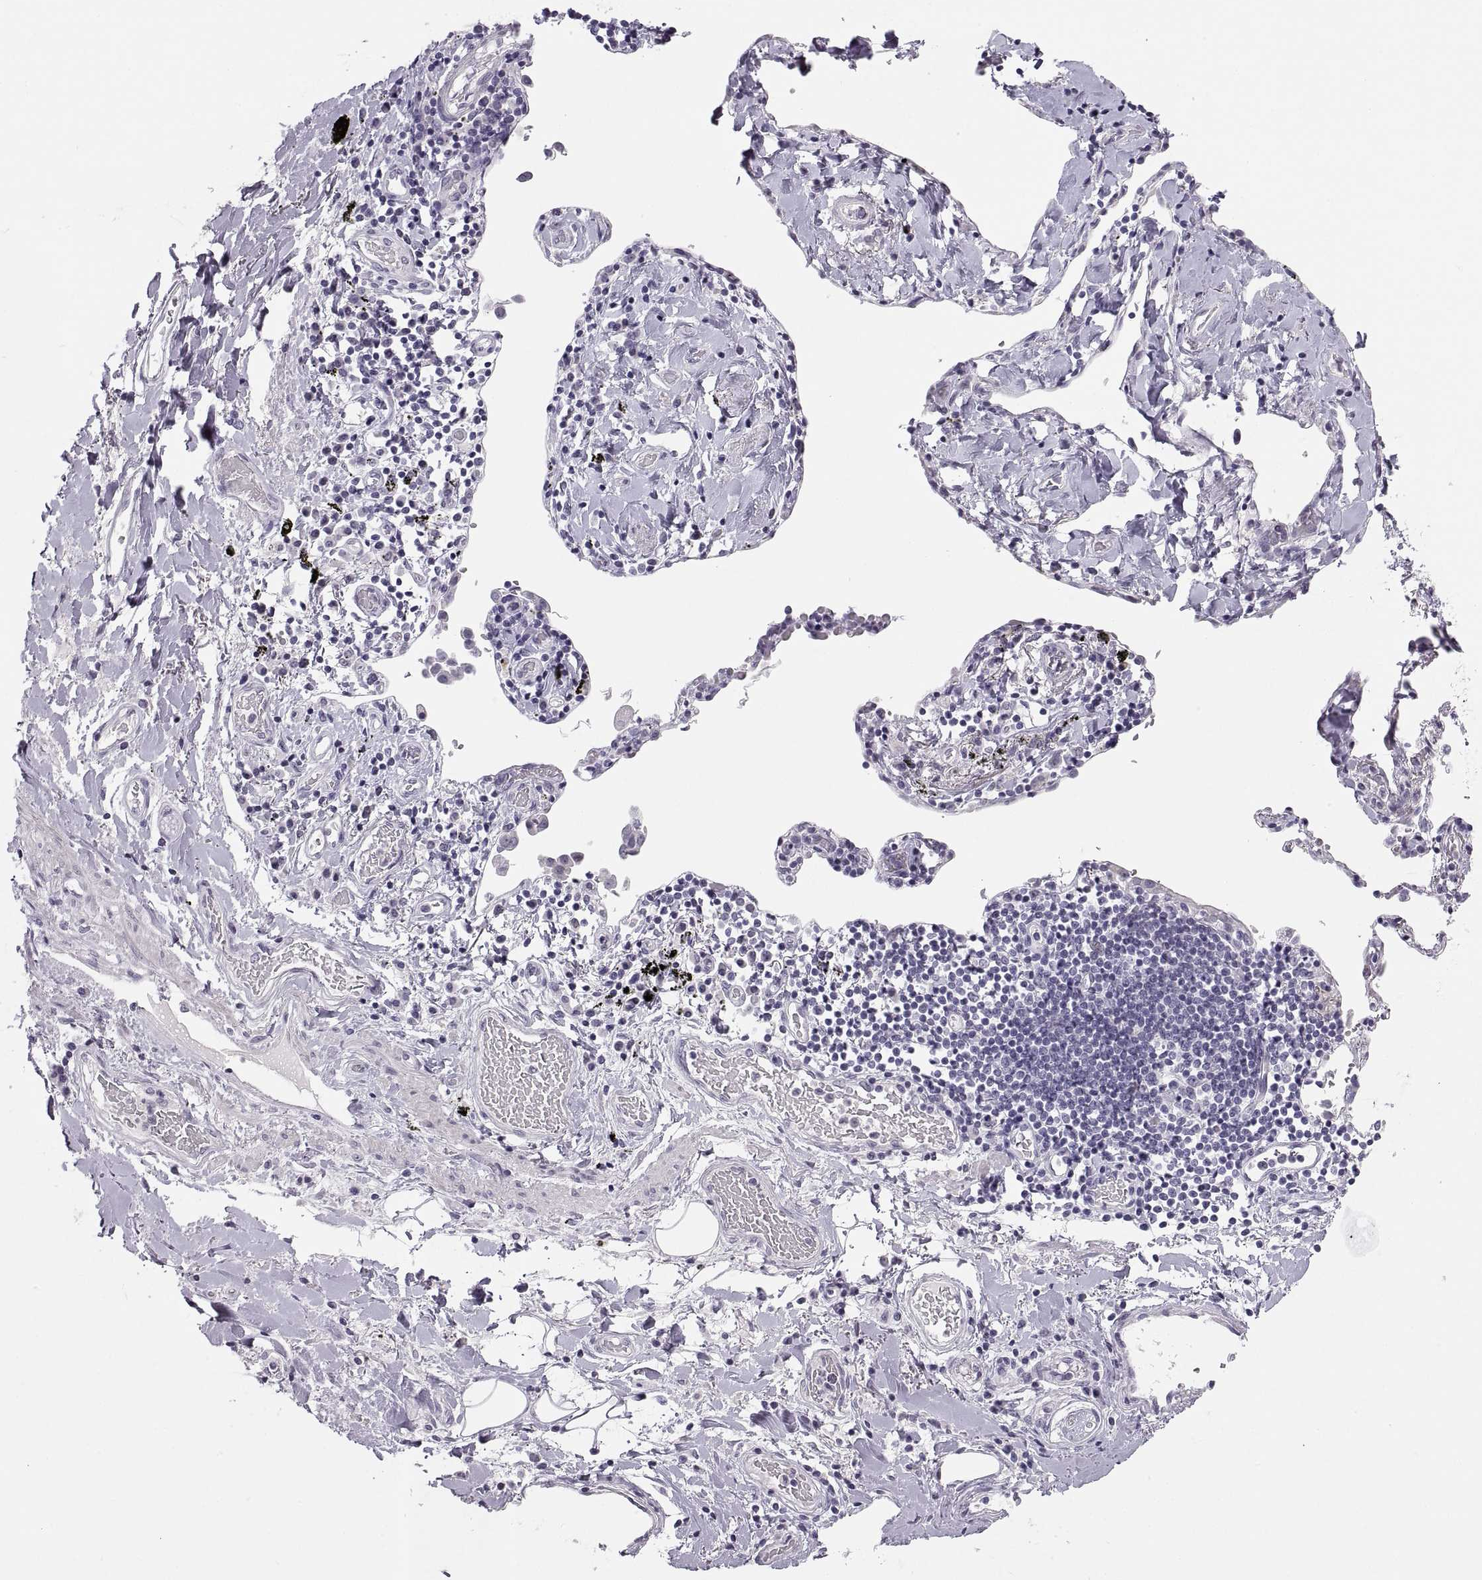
{"staining": {"intensity": "negative", "quantity": "none", "location": "none"}, "tissue": "lung cancer", "cell_type": "Tumor cells", "image_type": "cancer", "snomed": [{"axis": "morphology", "description": "Squamous cell carcinoma, NOS"}, {"axis": "topography", "description": "Lung"}], "caption": "Protein analysis of lung squamous cell carcinoma displays no significant staining in tumor cells.", "gene": "C3orf22", "patient": {"sex": "male", "age": 57}}